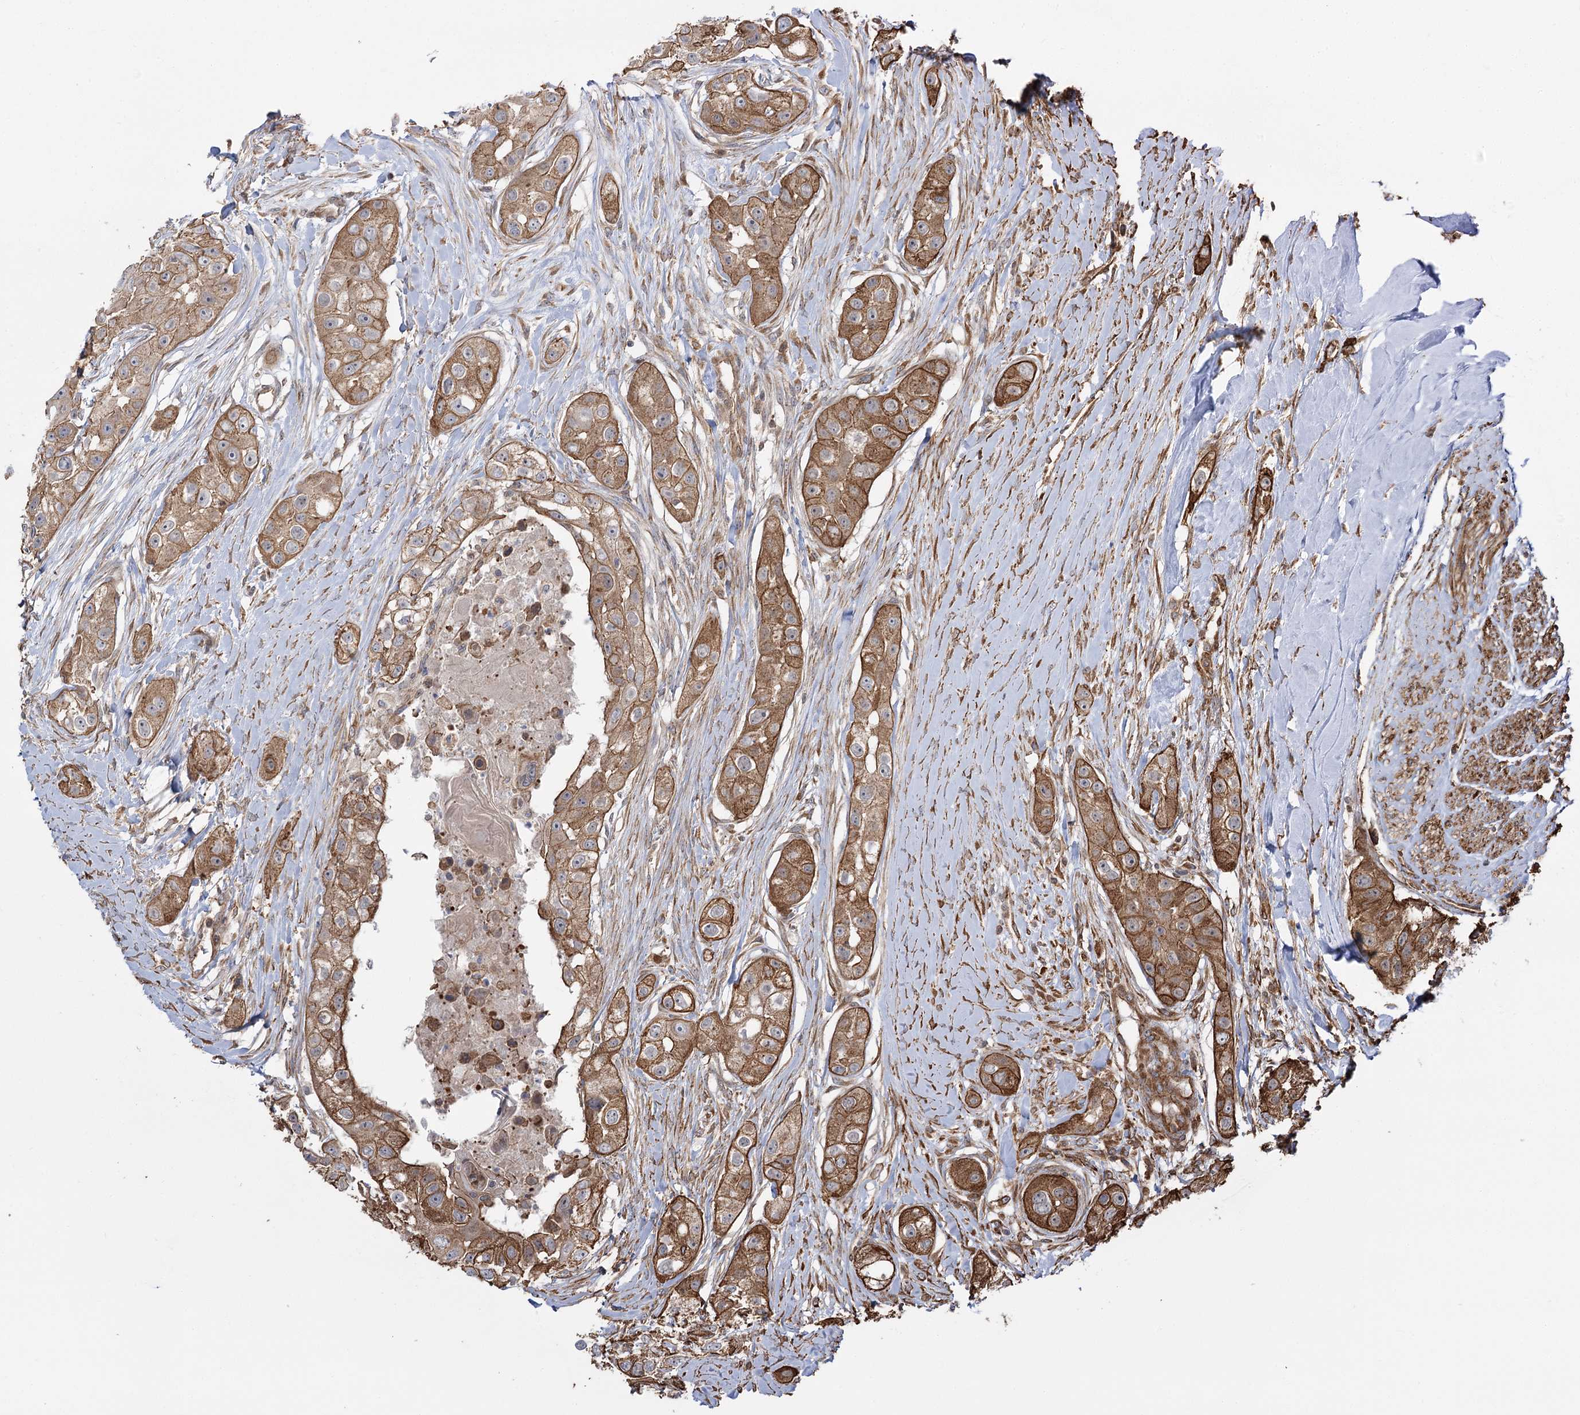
{"staining": {"intensity": "moderate", "quantity": ">75%", "location": "cytoplasmic/membranous"}, "tissue": "head and neck cancer", "cell_type": "Tumor cells", "image_type": "cancer", "snomed": [{"axis": "morphology", "description": "Normal tissue, NOS"}, {"axis": "morphology", "description": "Squamous cell carcinoma, NOS"}, {"axis": "topography", "description": "Skeletal muscle"}, {"axis": "topography", "description": "Head-Neck"}], "caption": "Immunohistochemical staining of human head and neck cancer reveals moderate cytoplasmic/membranous protein positivity in approximately >75% of tumor cells. (Brightfield microscopy of DAB IHC at high magnification).", "gene": "SH3BP5L", "patient": {"sex": "male", "age": 51}}